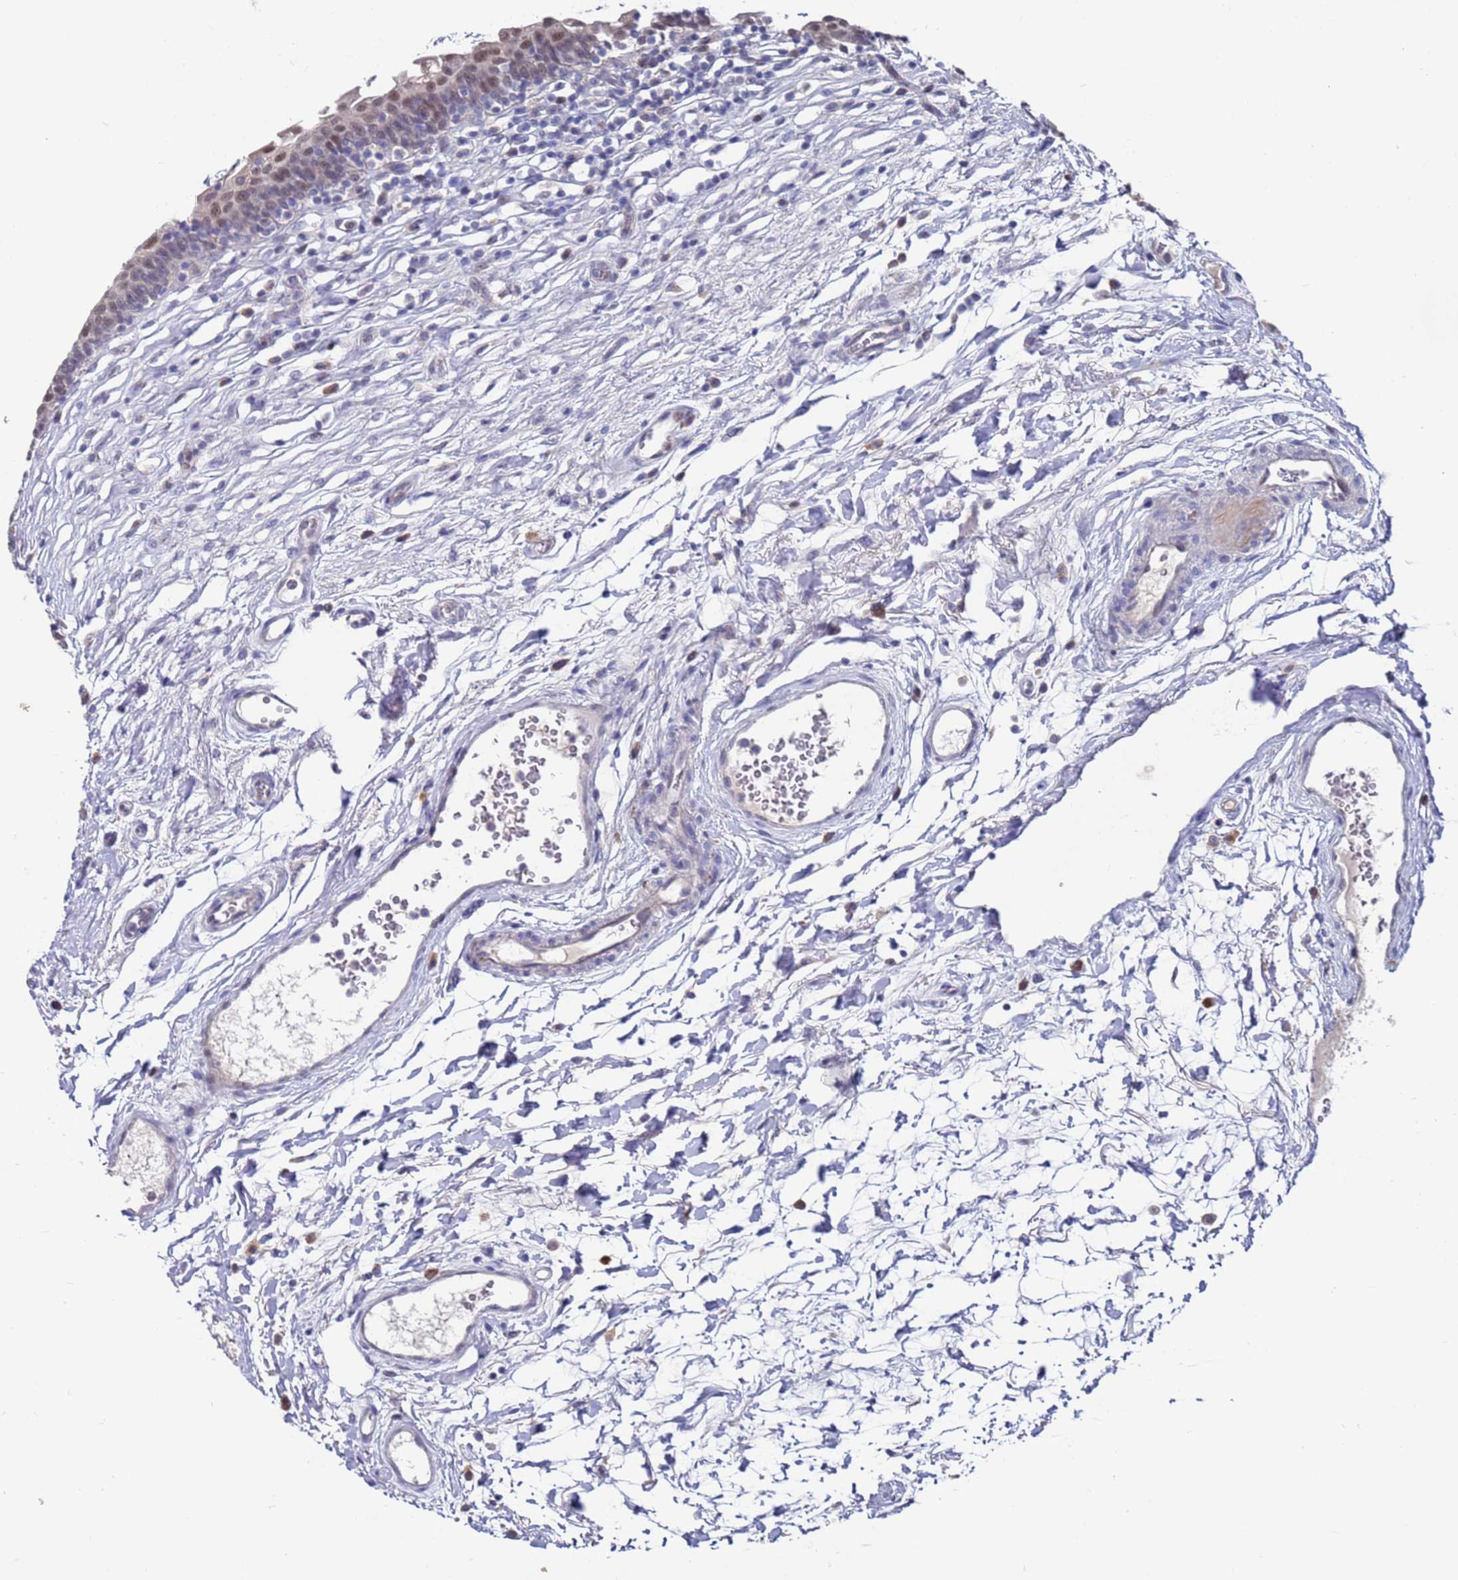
{"staining": {"intensity": "moderate", "quantity": ">75%", "location": "nuclear"}, "tissue": "urinary bladder", "cell_type": "Urothelial cells", "image_type": "normal", "snomed": [{"axis": "morphology", "description": "Normal tissue, NOS"}, {"axis": "topography", "description": "Urinary bladder"}], "caption": "This photomicrograph reveals immunohistochemistry (IHC) staining of normal human urinary bladder, with medium moderate nuclear staining in approximately >75% of urothelial cells.", "gene": "FBXO27", "patient": {"sex": "male", "age": 83}}